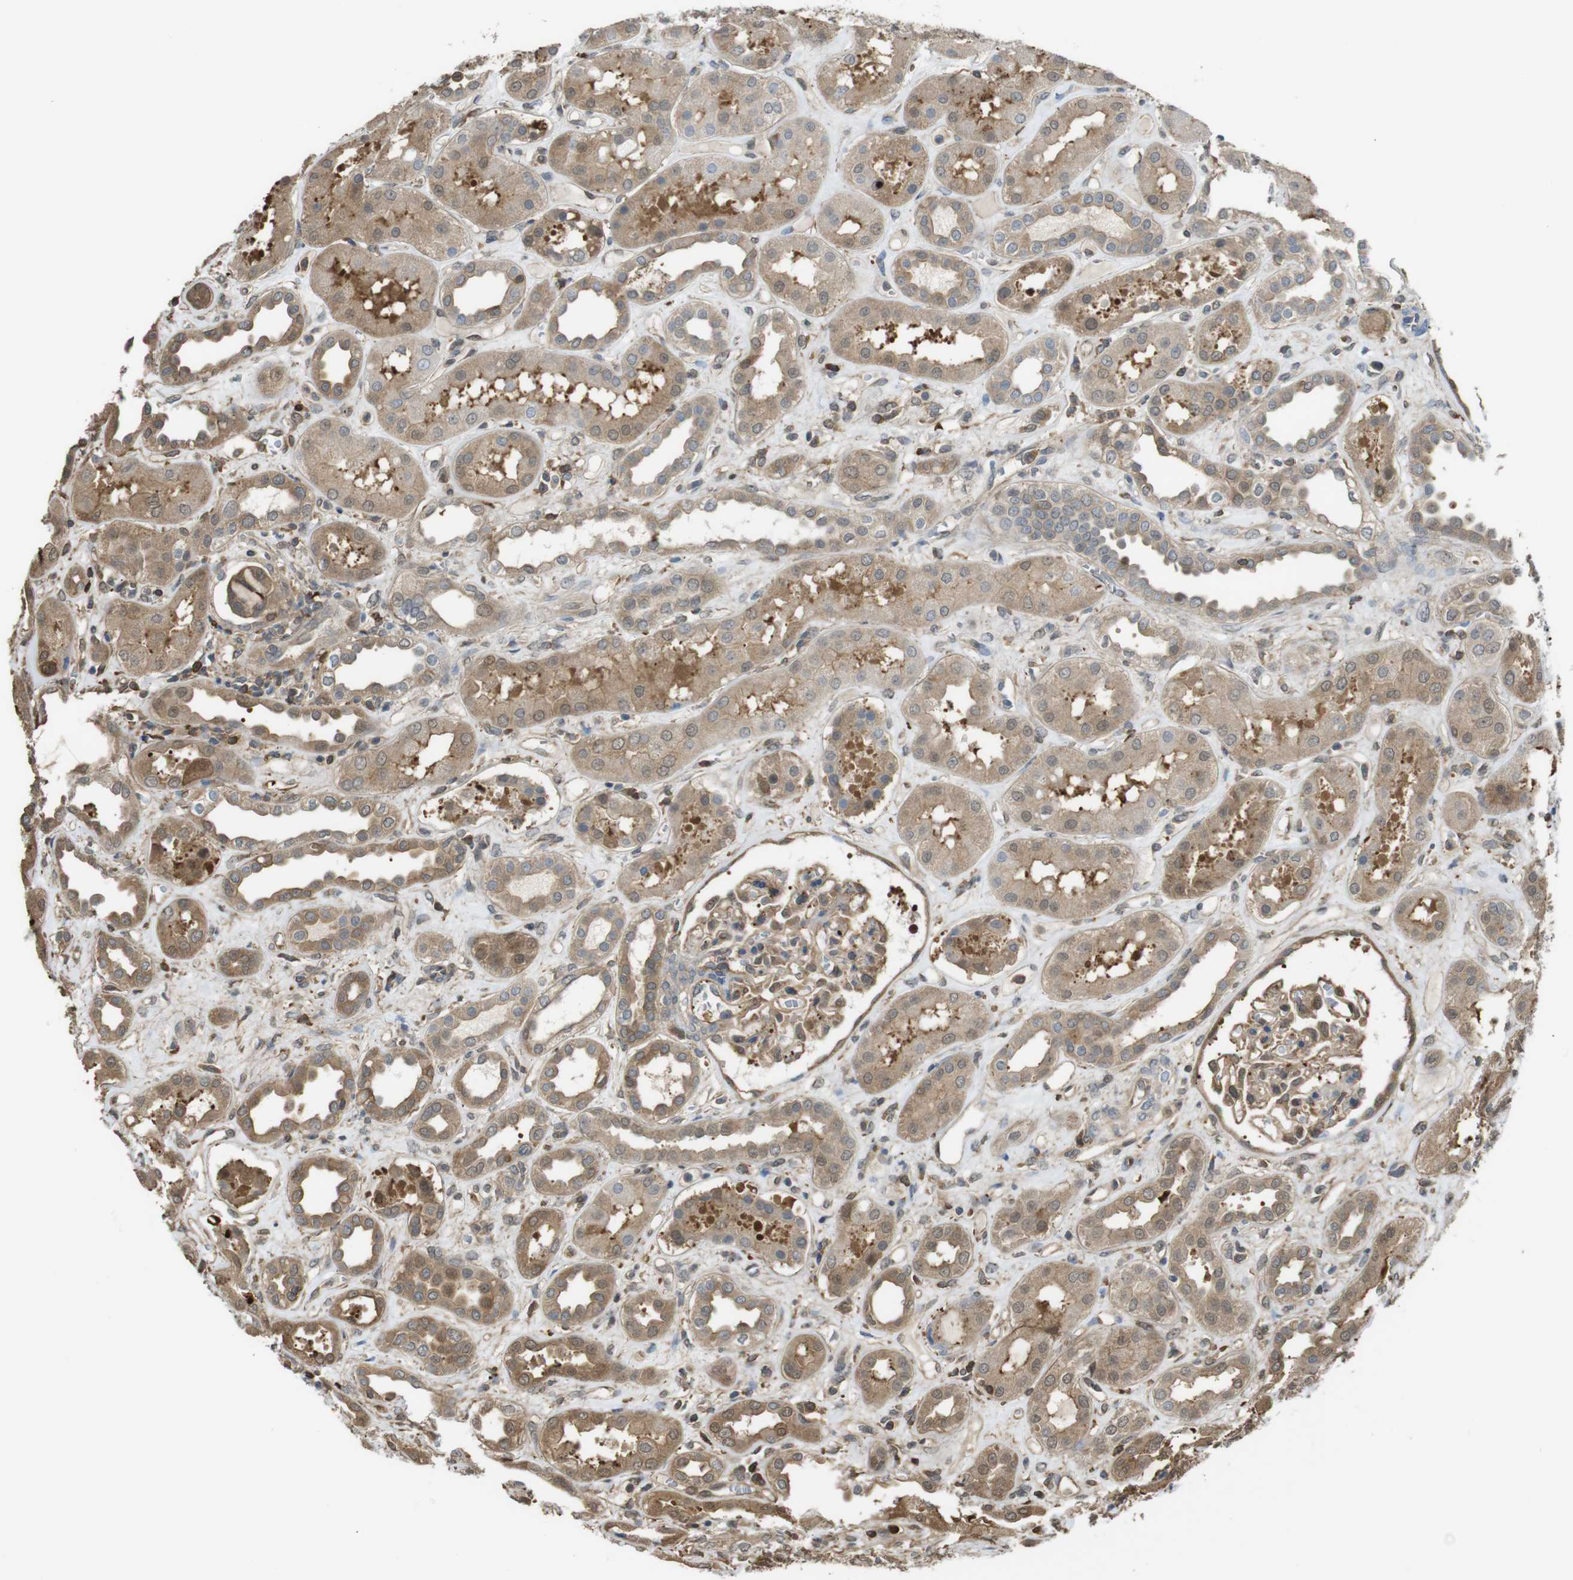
{"staining": {"intensity": "moderate", "quantity": ">75%", "location": "cytoplasmic/membranous"}, "tissue": "kidney", "cell_type": "Cells in glomeruli", "image_type": "normal", "snomed": [{"axis": "morphology", "description": "Normal tissue, NOS"}, {"axis": "topography", "description": "Kidney"}], "caption": "This micrograph demonstrates immunohistochemistry (IHC) staining of benign human kidney, with medium moderate cytoplasmic/membranous expression in about >75% of cells in glomeruli.", "gene": "ARHGDIA", "patient": {"sex": "male", "age": 59}}